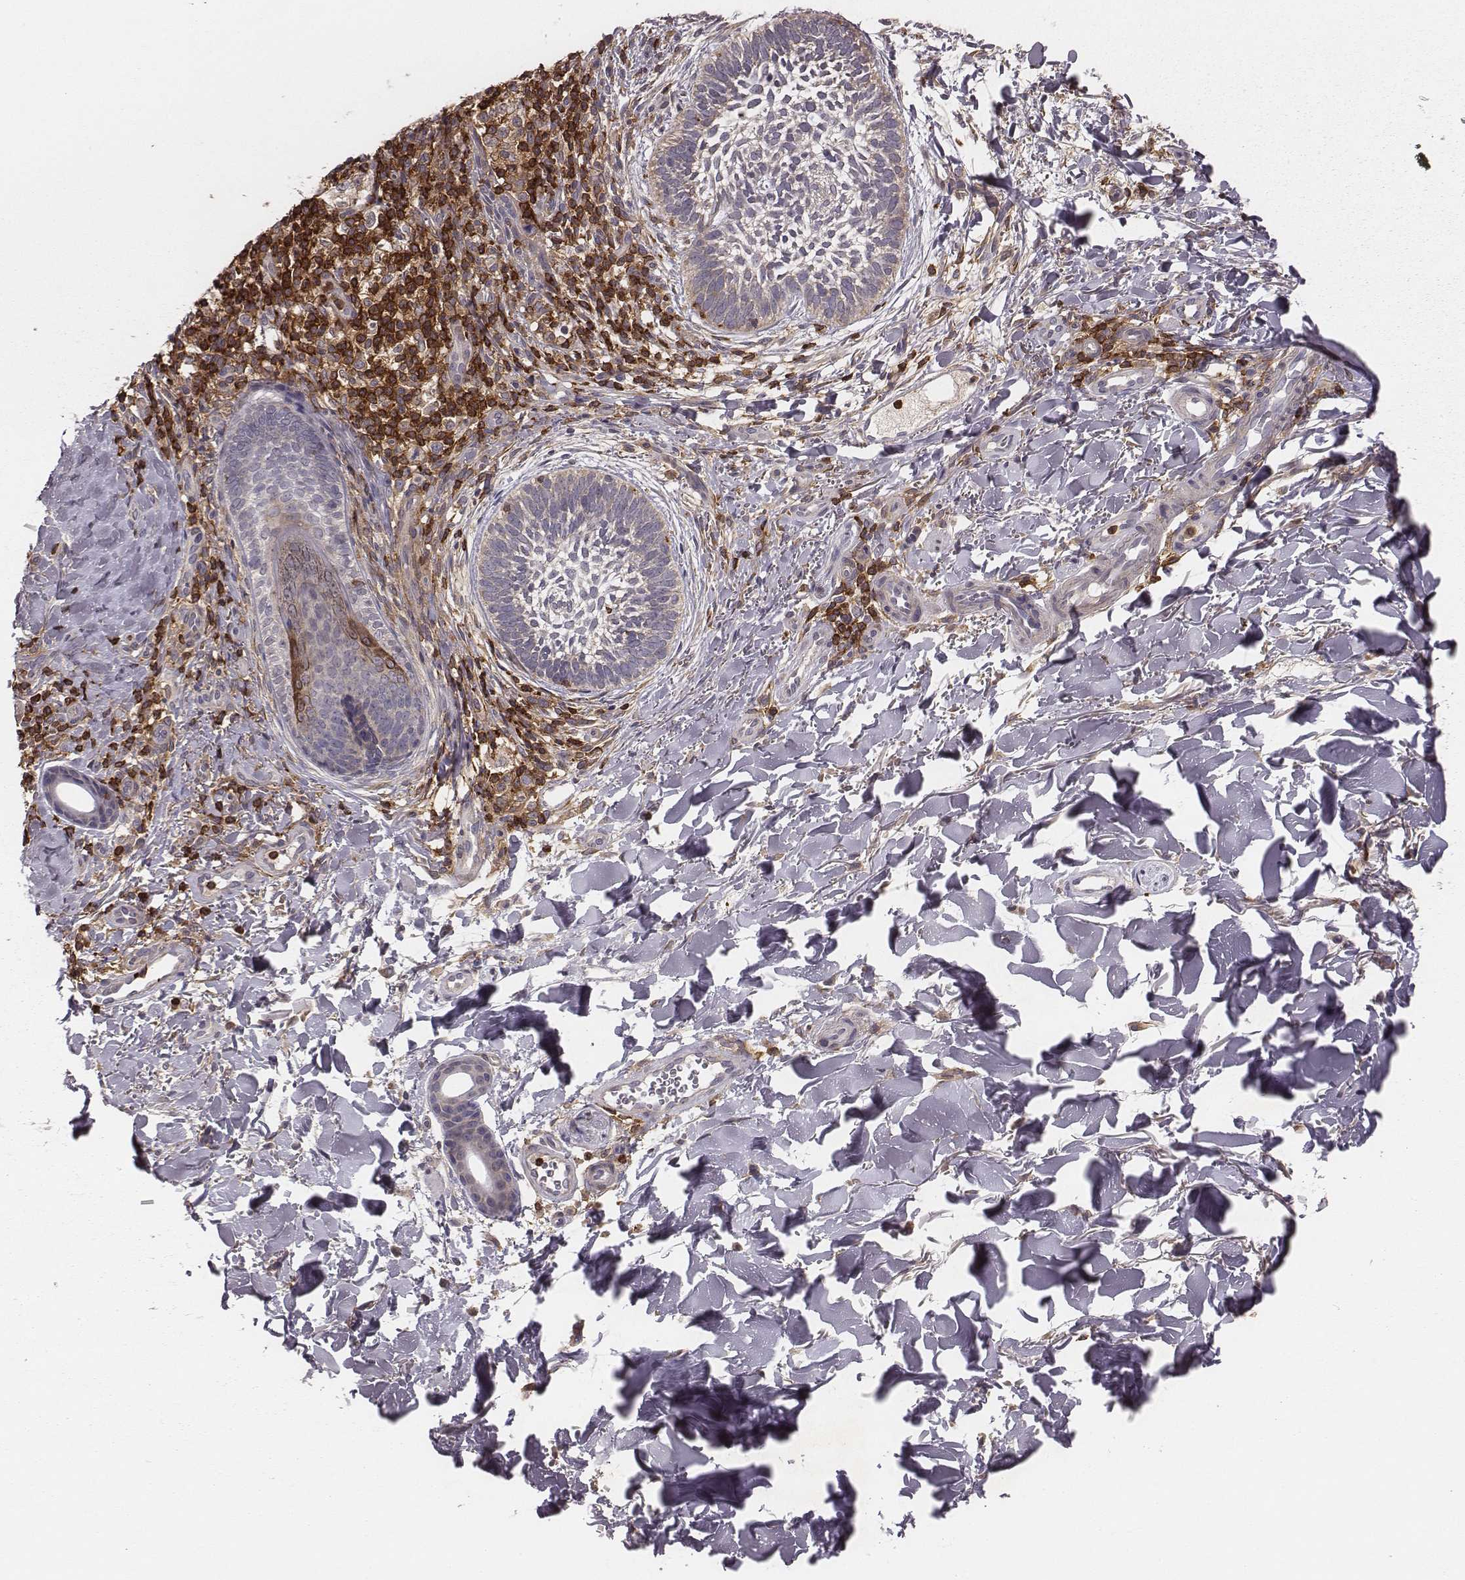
{"staining": {"intensity": "negative", "quantity": "none", "location": "none"}, "tissue": "skin cancer", "cell_type": "Tumor cells", "image_type": "cancer", "snomed": [{"axis": "morphology", "description": "Normal tissue, NOS"}, {"axis": "morphology", "description": "Basal cell carcinoma"}, {"axis": "topography", "description": "Skin"}], "caption": "An immunohistochemistry micrograph of skin cancer (basal cell carcinoma) is shown. There is no staining in tumor cells of skin cancer (basal cell carcinoma).", "gene": "PILRA", "patient": {"sex": "male", "age": 46}}